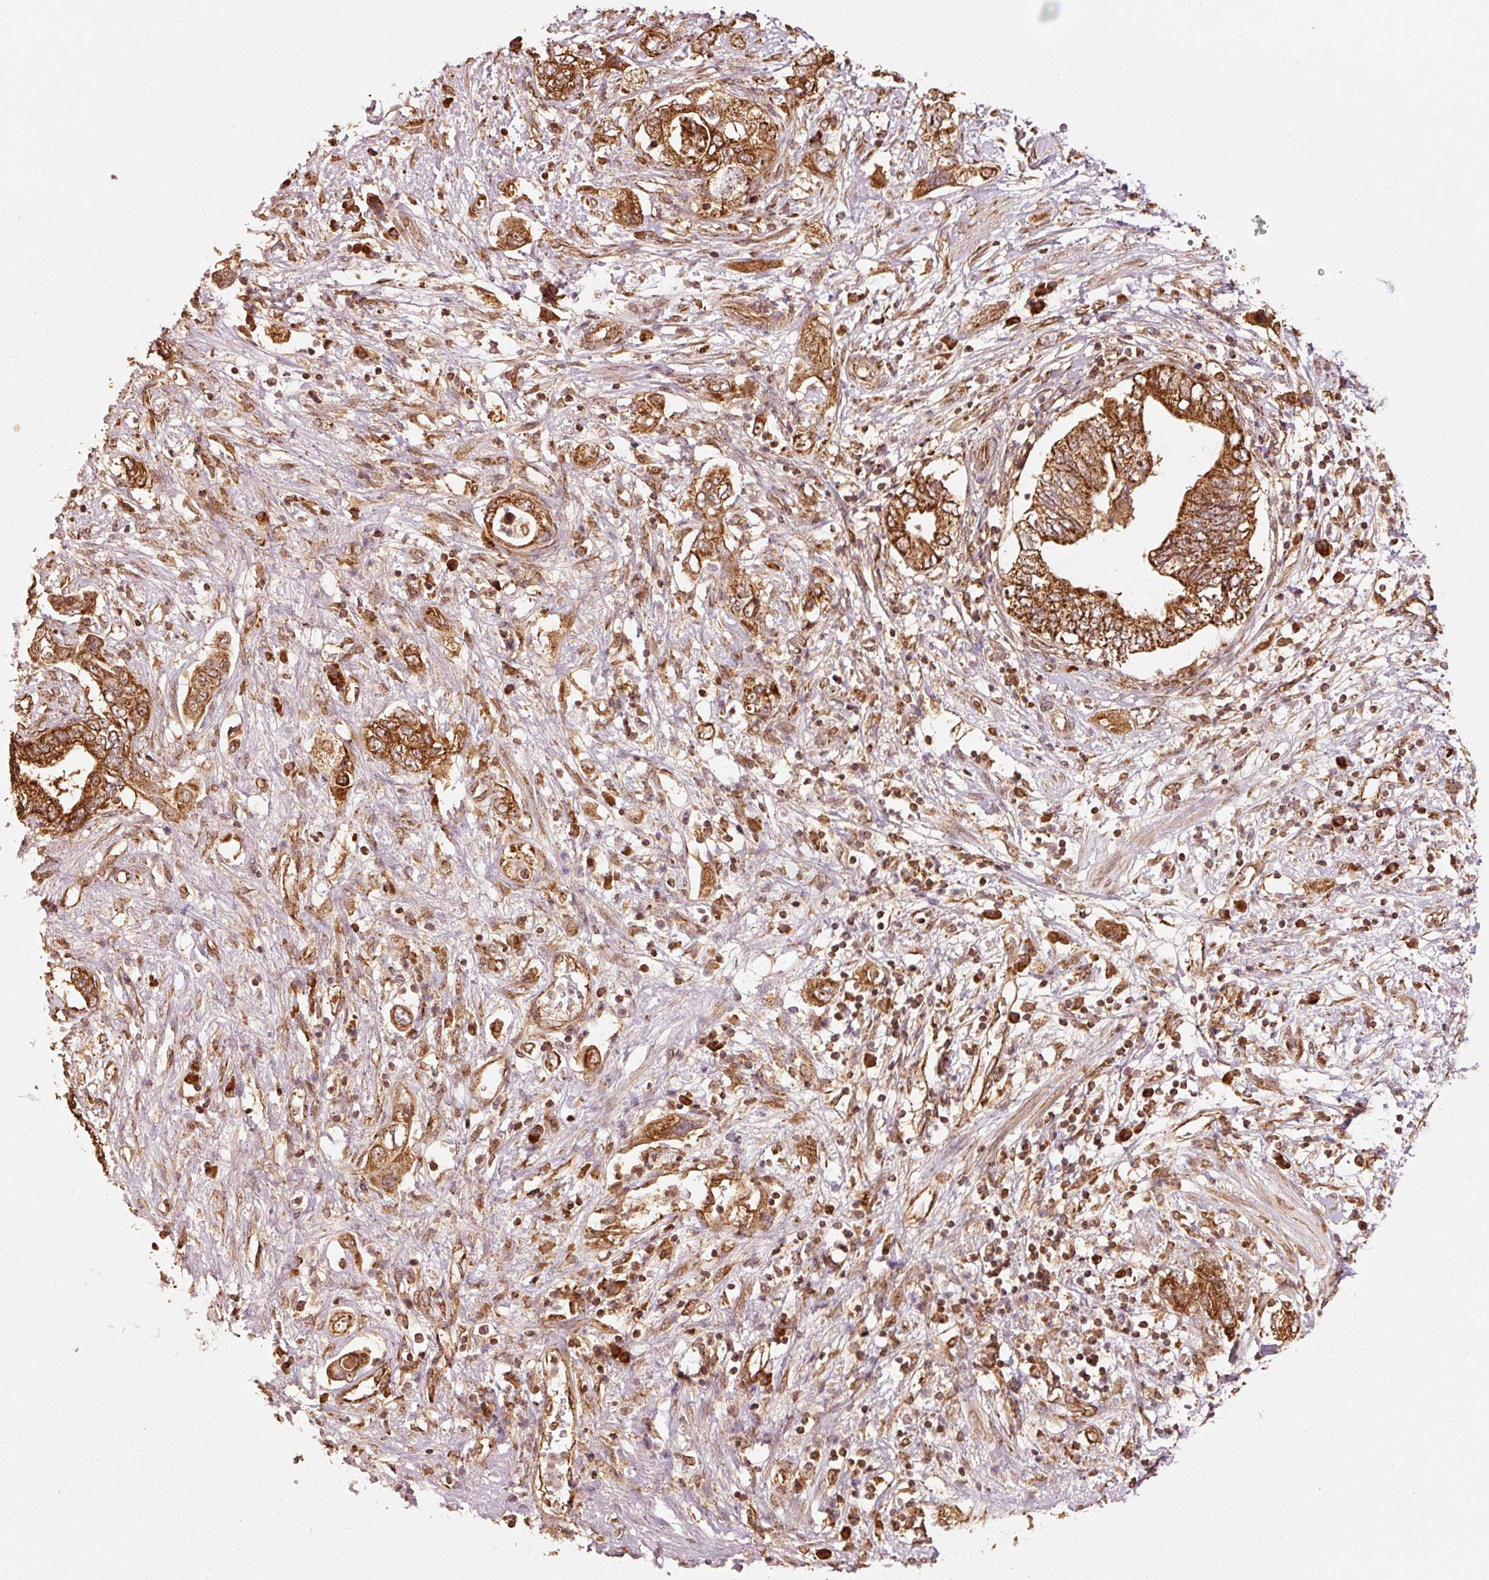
{"staining": {"intensity": "strong", "quantity": ">75%", "location": "nuclear"}, "tissue": "pancreatic cancer", "cell_type": "Tumor cells", "image_type": "cancer", "snomed": [{"axis": "morphology", "description": "Adenocarcinoma, NOS"}, {"axis": "topography", "description": "Pancreas"}], "caption": "Human pancreatic cancer stained with a protein marker reveals strong staining in tumor cells.", "gene": "MRPL16", "patient": {"sex": "female", "age": 73}}